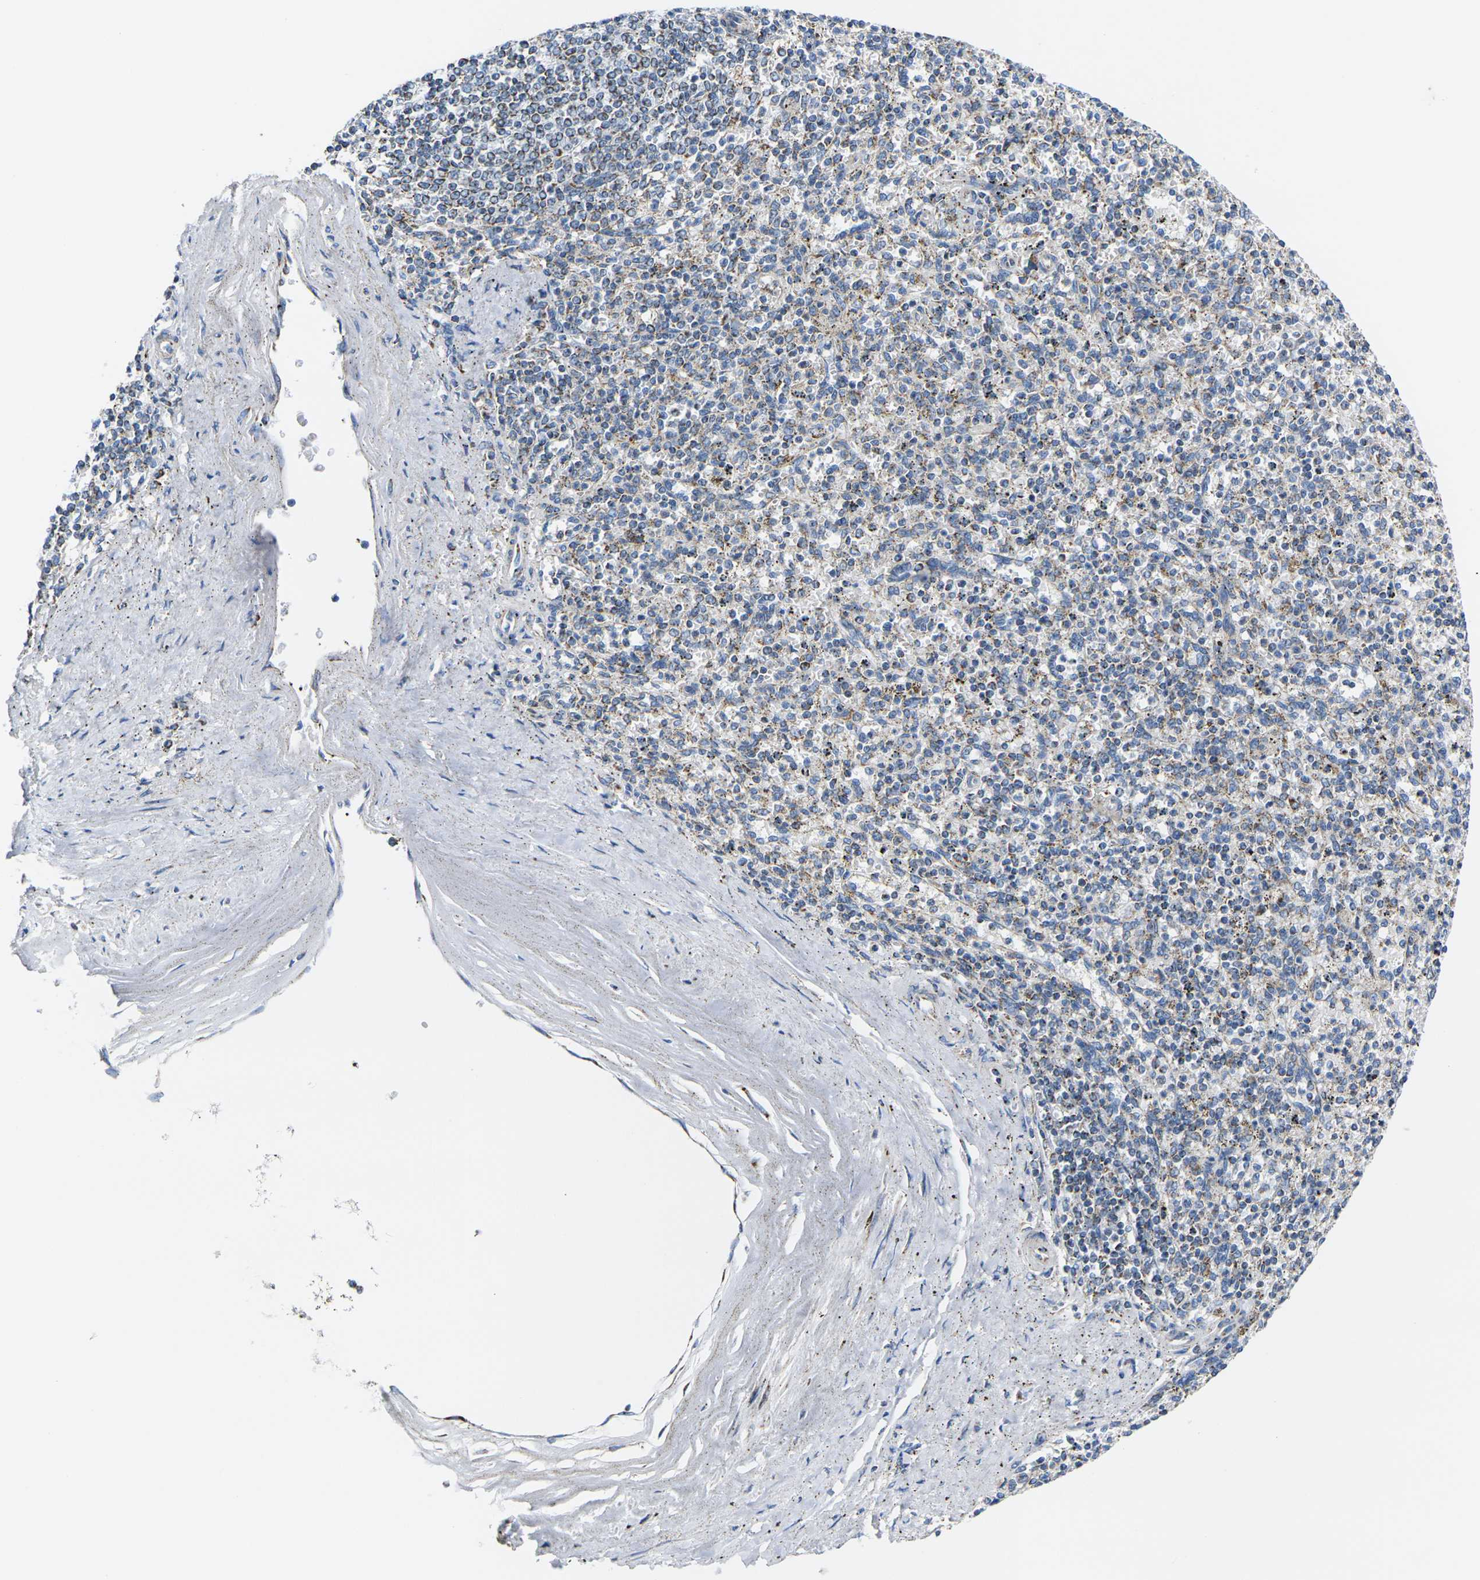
{"staining": {"intensity": "moderate", "quantity": "<25%", "location": "cytoplasmic/membranous"}, "tissue": "spleen", "cell_type": "Cells in red pulp", "image_type": "normal", "snomed": [{"axis": "morphology", "description": "Normal tissue, NOS"}, {"axis": "topography", "description": "Spleen"}], "caption": "The micrograph shows staining of unremarkable spleen, revealing moderate cytoplasmic/membranous protein expression (brown color) within cells in red pulp.", "gene": "TMEM204", "patient": {"sex": "male", "age": 72}}